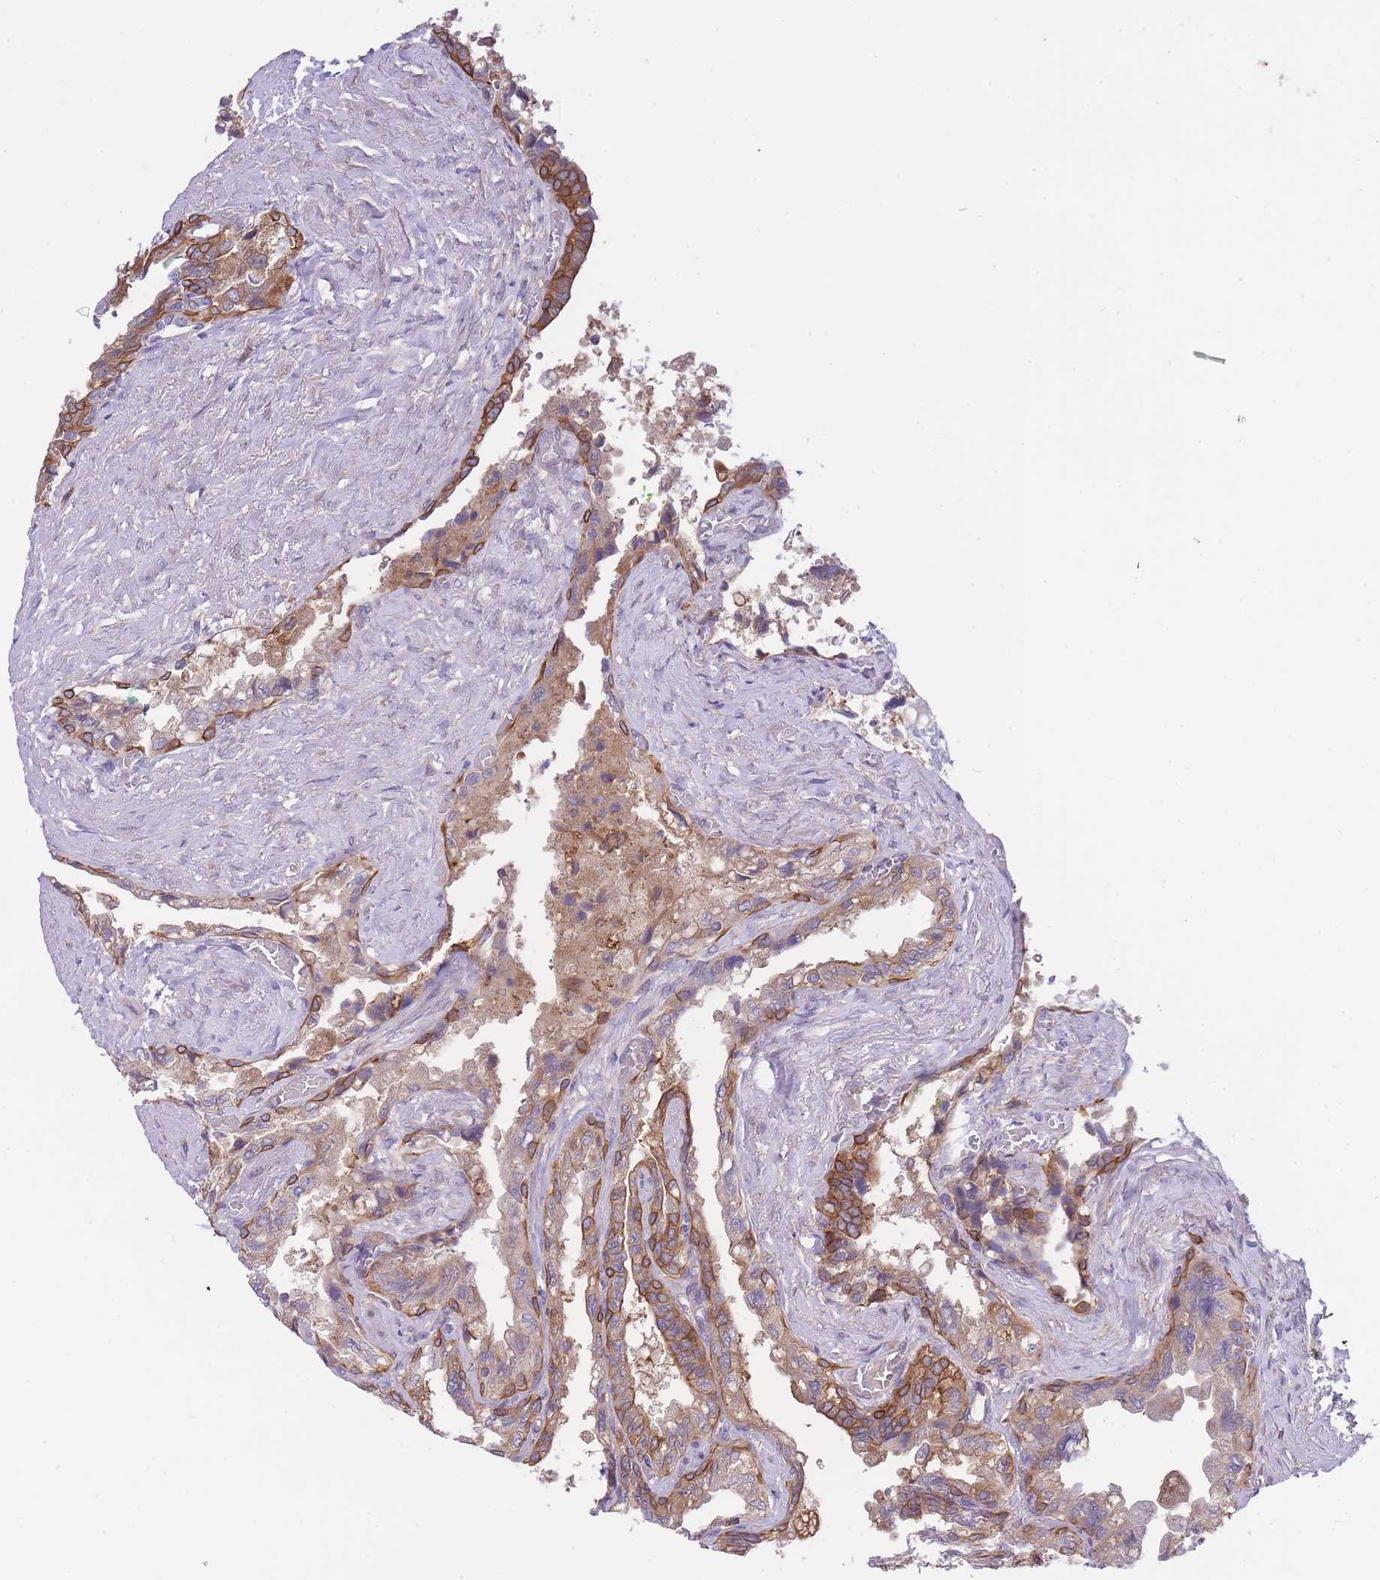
{"staining": {"intensity": "strong", "quantity": ">75%", "location": "cytoplasmic/membranous"}, "tissue": "seminal vesicle", "cell_type": "Glandular cells", "image_type": "normal", "snomed": [{"axis": "morphology", "description": "Normal tissue, NOS"}, {"axis": "topography", "description": "Seminal veicle"}, {"axis": "topography", "description": "Peripheral nerve tissue"}], "caption": "Protein expression analysis of normal seminal vesicle demonstrates strong cytoplasmic/membranous expression in about >75% of glandular cells. Using DAB (brown) and hematoxylin (blue) stains, captured at high magnification using brightfield microscopy.", "gene": "EIF2B2", "patient": {"sex": "male", "age": 60}}